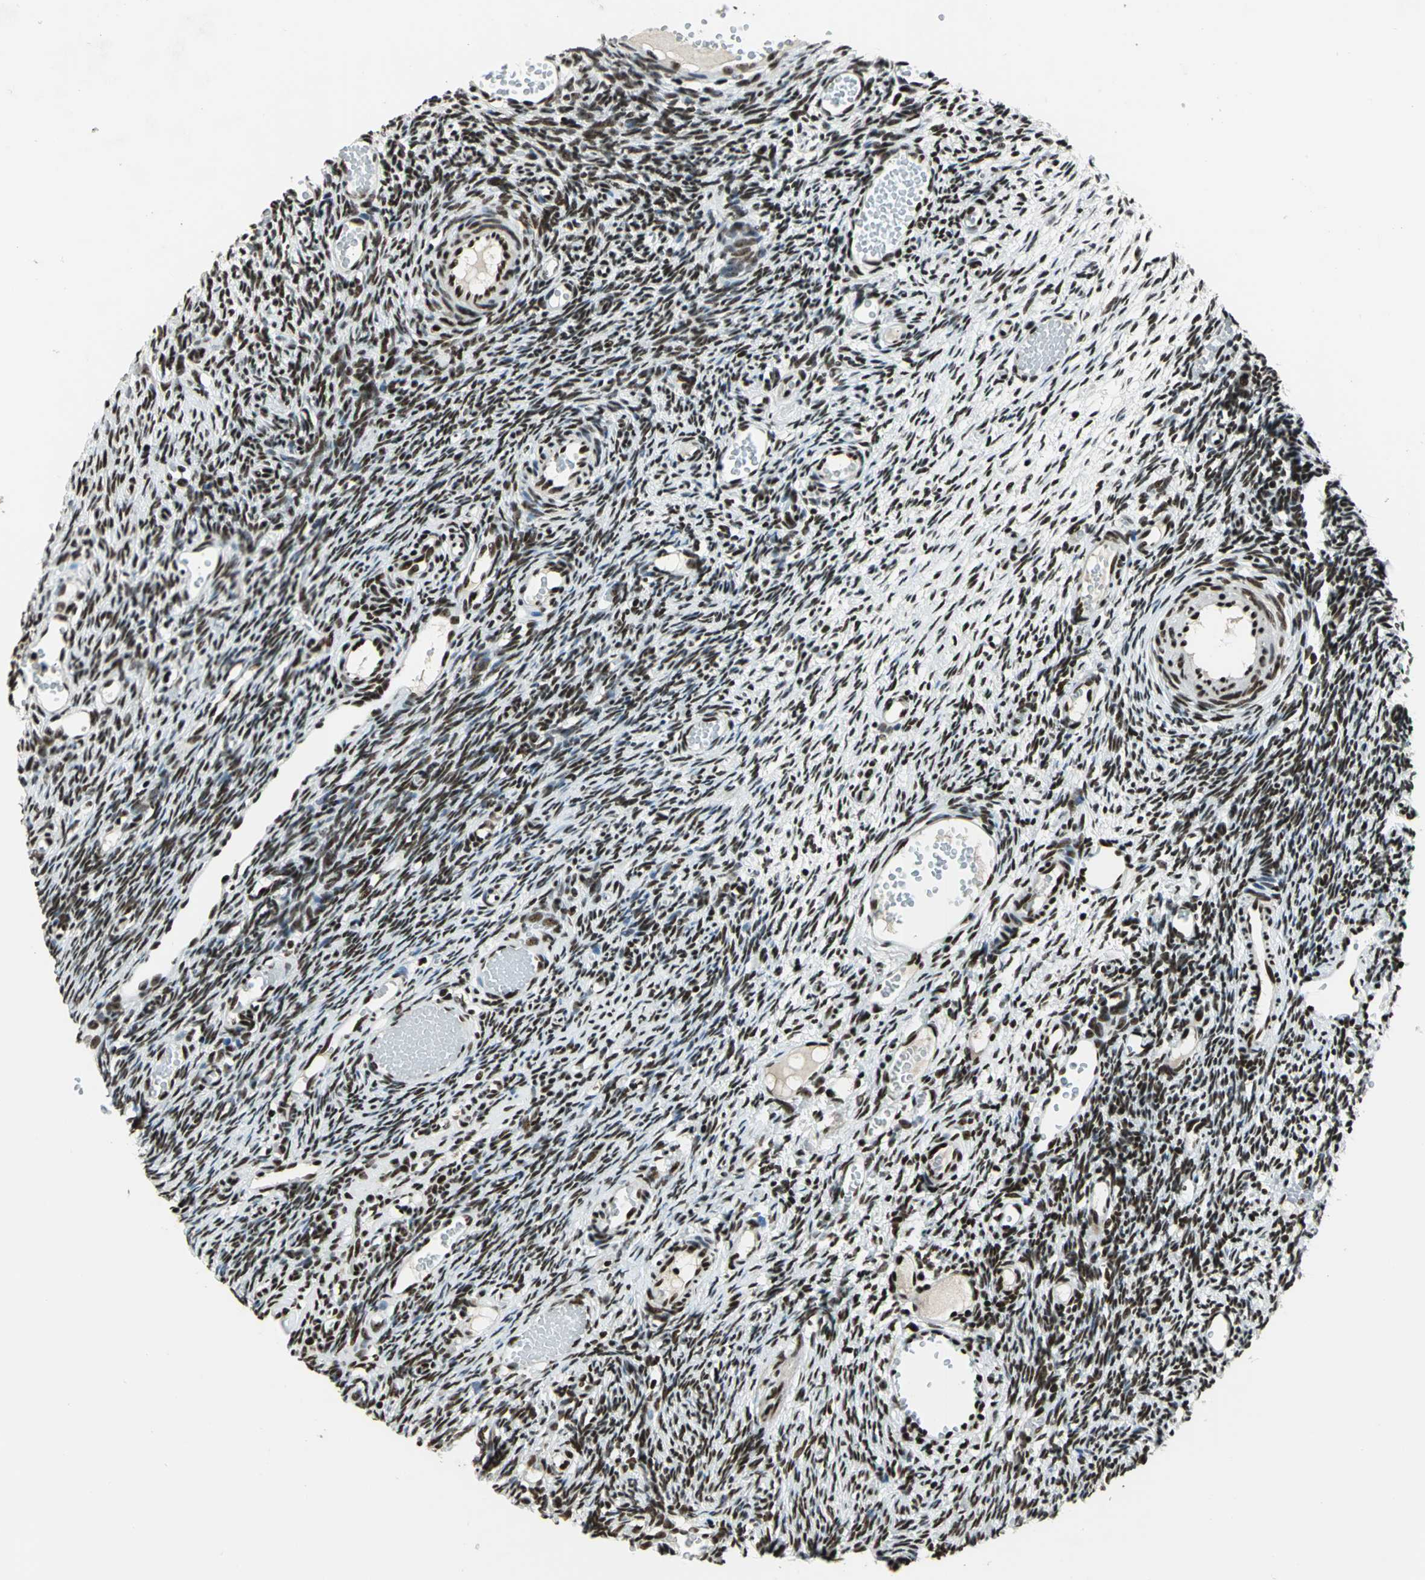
{"staining": {"intensity": "strong", "quantity": ">75%", "location": "nuclear"}, "tissue": "ovary", "cell_type": "Follicle cells", "image_type": "normal", "snomed": [{"axis": "morphology", "description": "Normal tissue, NOS"}, {"axis": "topography", "description": "Ovary"}], "caption": "Protein expression analysis of unremarkable ovary reveals strong nuclear staining in about >75% of follicle cells. (DAB (3,3'-diaminobenzidine) IHC with brightfield microscopy, high magnification).", "gene": "UBTF", "patient": {"sex": "female", "age": 35}}